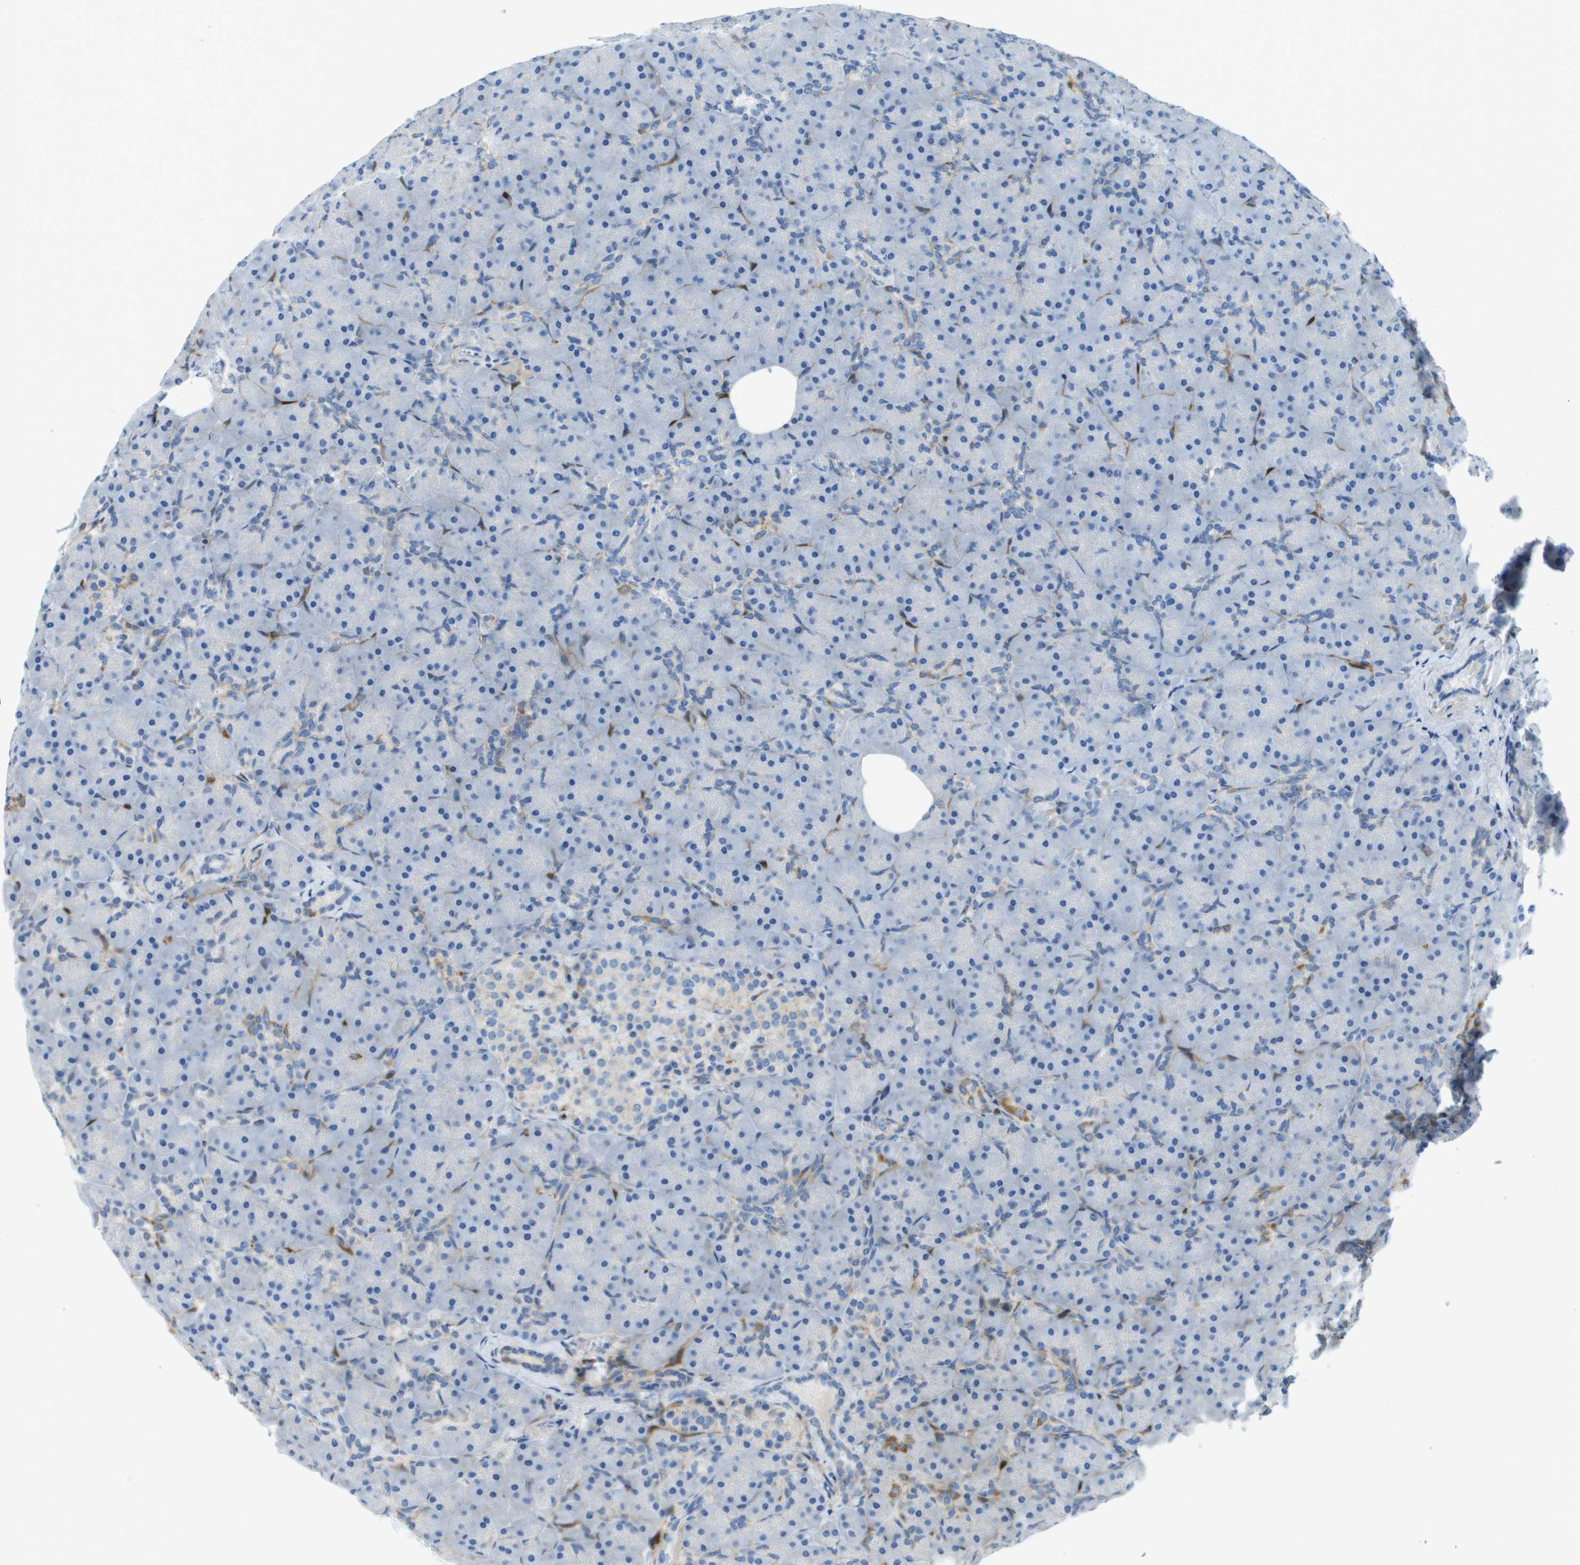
{"staining": {"intensity": "moderate", "quantity": "<25%", "location": "cytoplasmic/membranous"}, "tissue": "pancreas", "cell_type": "Exocrine glandular cells", "image_type": "normal", "snomed": [{"axis": "morphology", "description": "Normal tissue, NOS"}, {"axis": "topography", "description": "Pancreas"}], "caption": "Moderate cytoplasmic/membranous staining is seen in approximately <25% of exocrine glandular cells in benign pancreas.", "gene": "CYGB", "patient": {"sex": "male", "age": 66}}